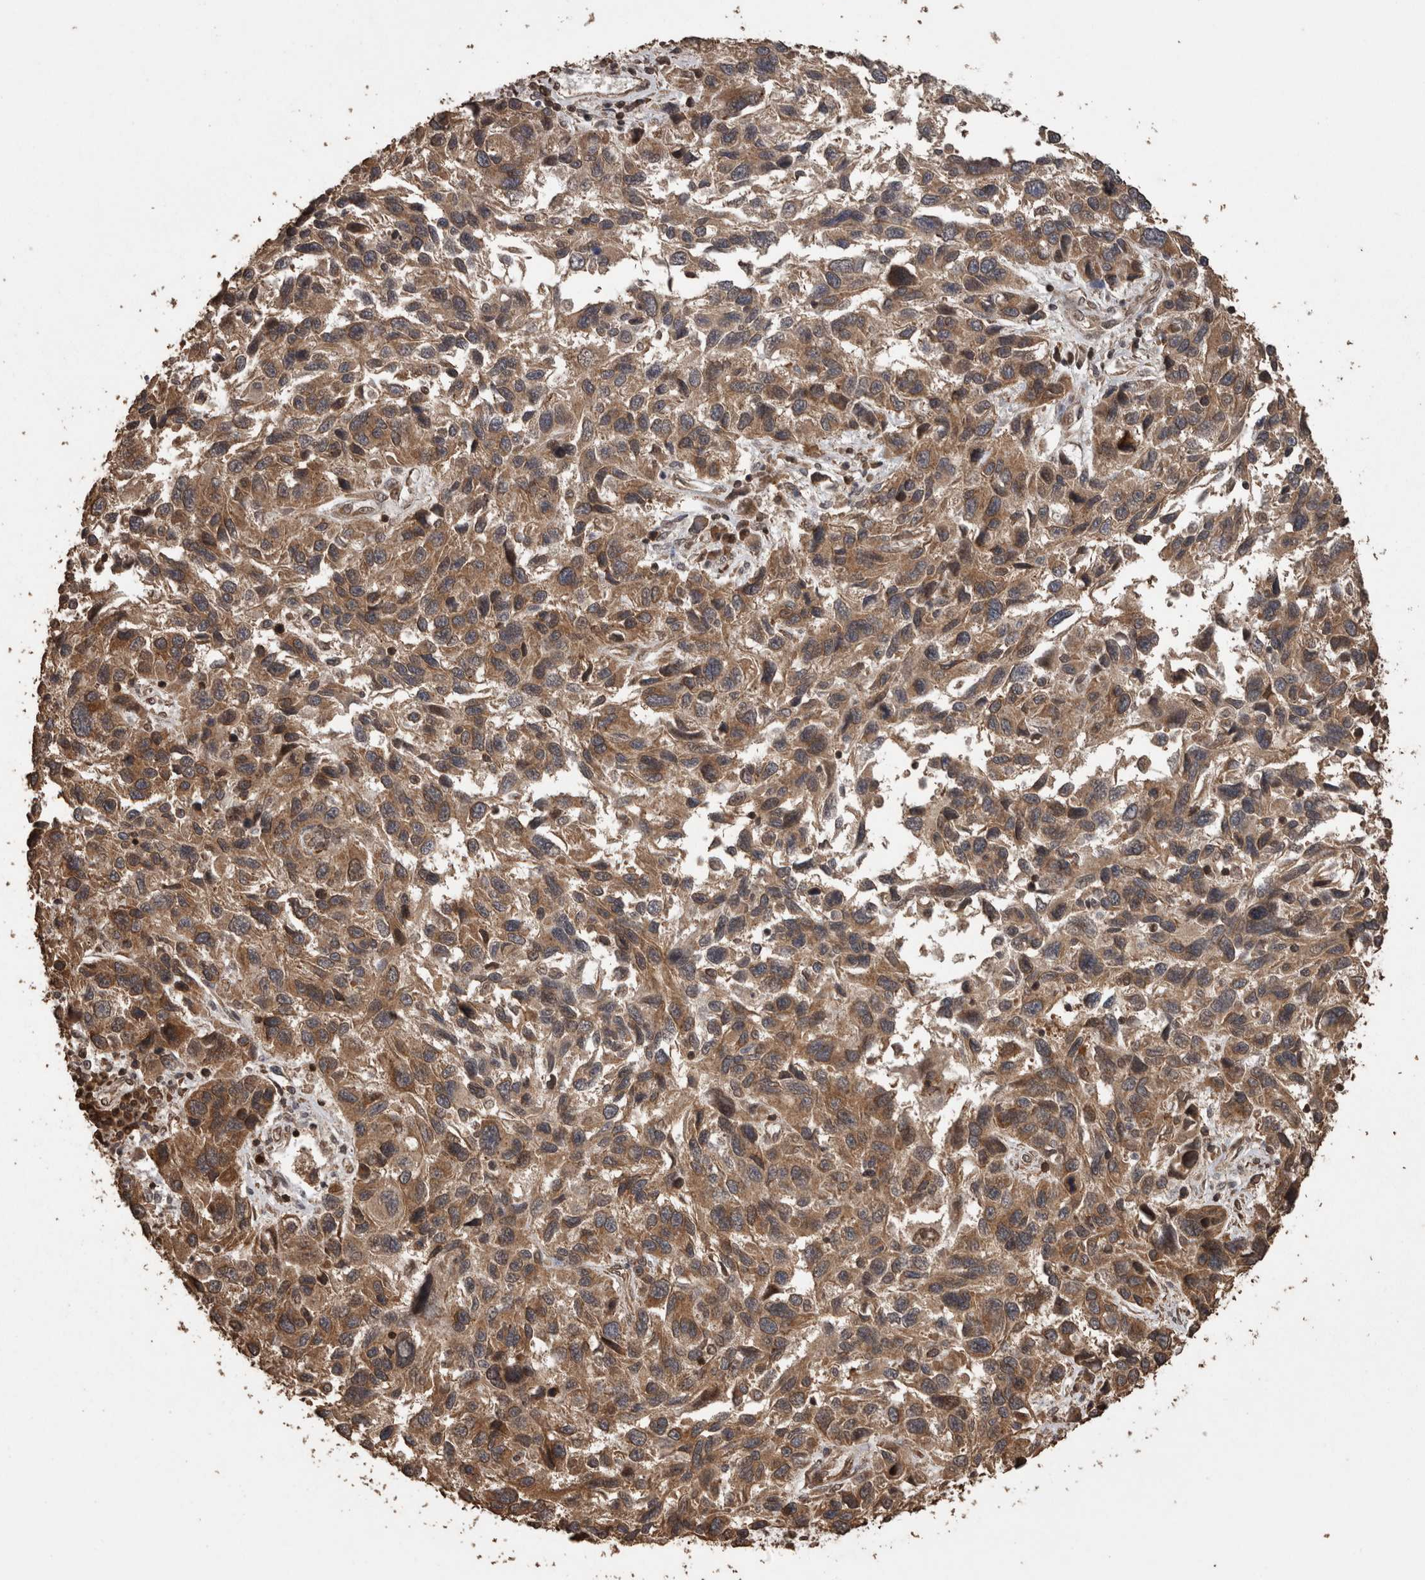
{"staining": {"intensity": "moderate", "quantity": ">75%", "location": "cytoplasmic/membranous"}, "tissue": "melanoma", "cell_type": "Tumor cells", "image_type": "cancer", "snomed": [{"axis": "morphology", "description": "Malignant melanoma, NOS"}, {"axis": "topography", "description": "Skin"}], "caption": "Tumor cells show medium levels of moderate cytoplasmic/membranous staining in approximately >75% of cells in malignant melanoma.", "gene": "PINK1", "patient": {"sex": "male", "age": 53}}